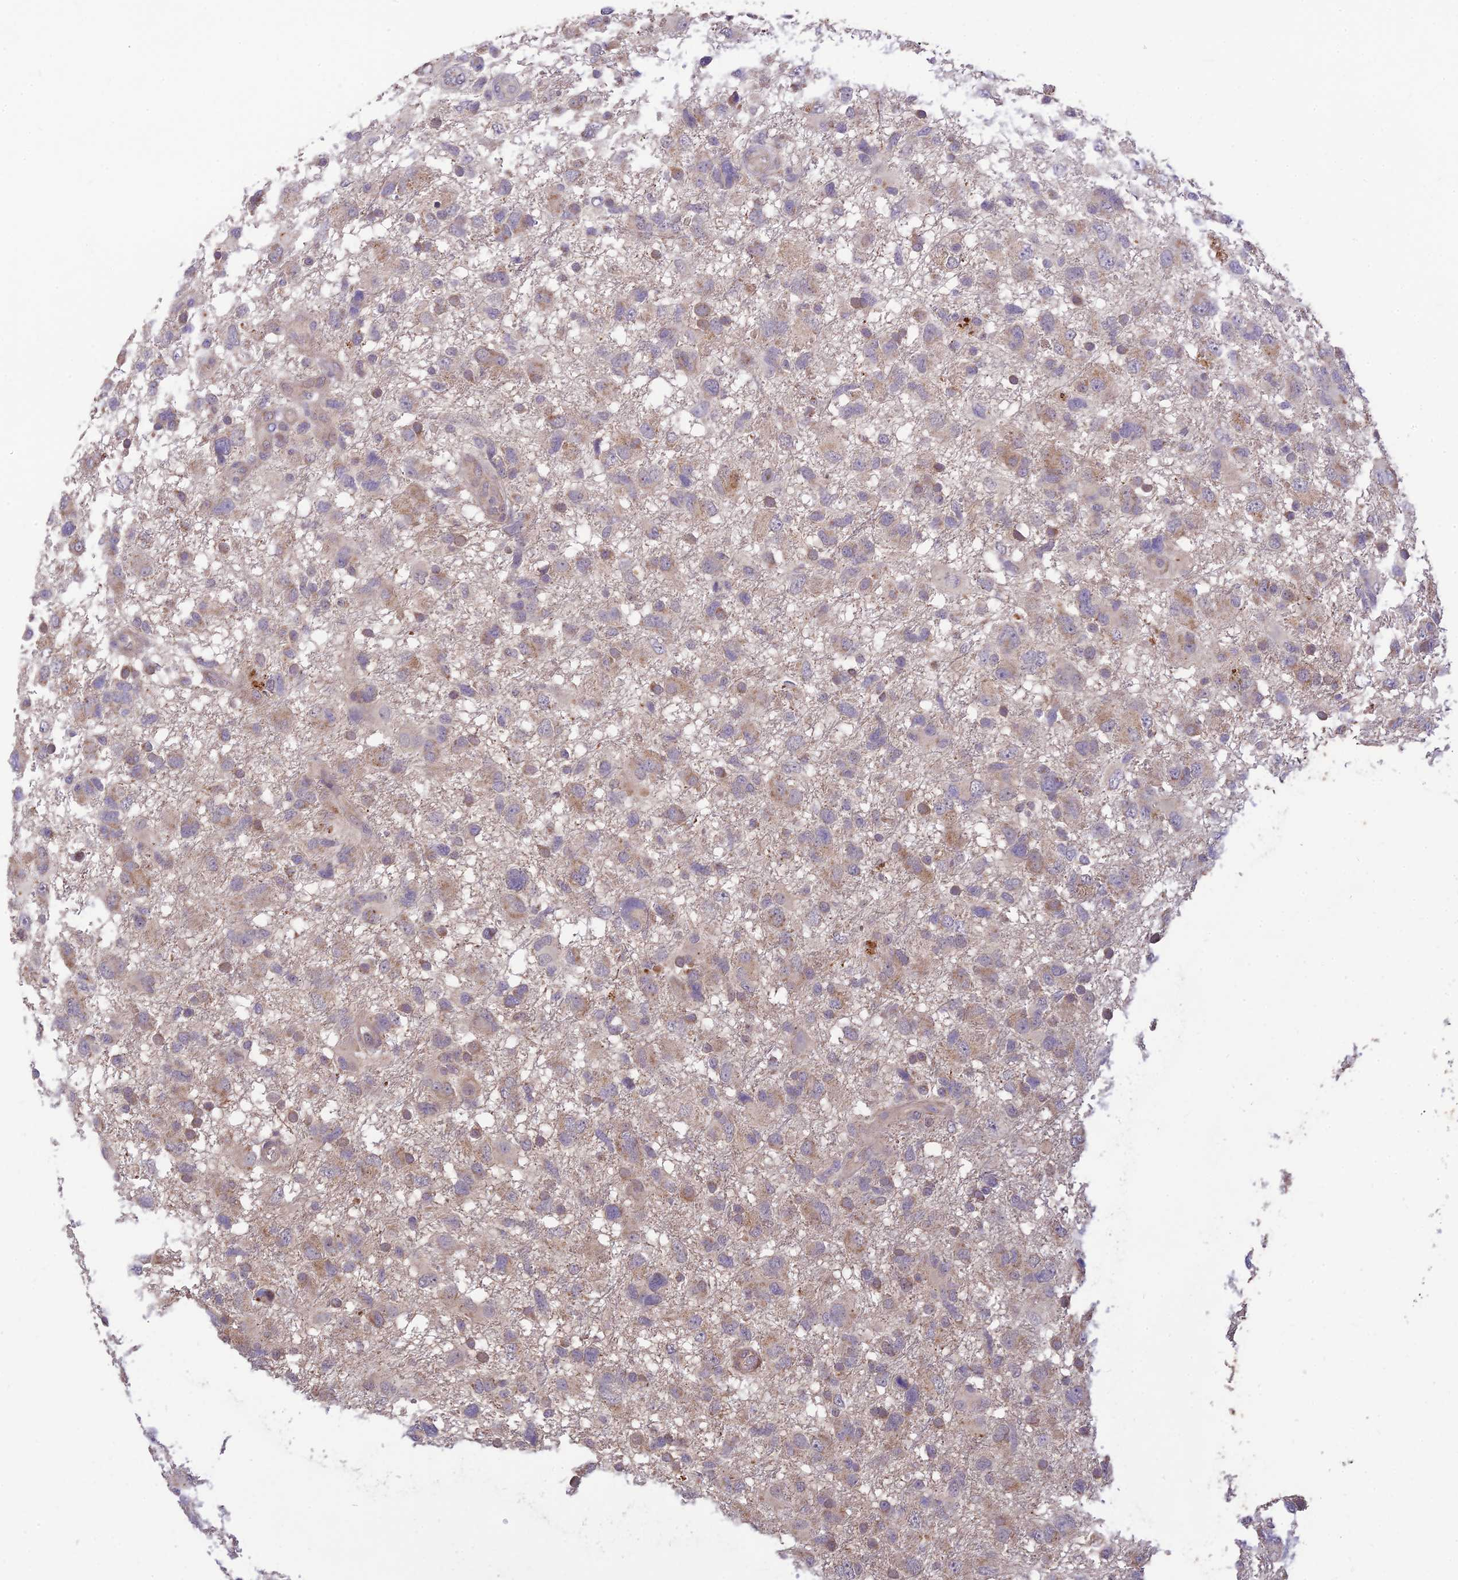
{"staining": {"intensity": "weak", "quantity": "25%-75%", "location": "cytoplasmic/membranous"}, "tissue": "glioma", "cell_type": "Tumor cells", "image_type": "cancer", "snomed": [{"axis": "morphology", "description": "Glioma, malignant, High grade"}, {"axis": "topography", "description": "Brain"}], "caption": "Protein expression analysis of glioma displays weak cytoplasmic/membranous staining in approximately 25%-75% of tumor cells. (Brightfield microscopy of DAB IHC at high magnification).", "gene": "ASPDH", "patient": {"sex": "male", "age": 61}}